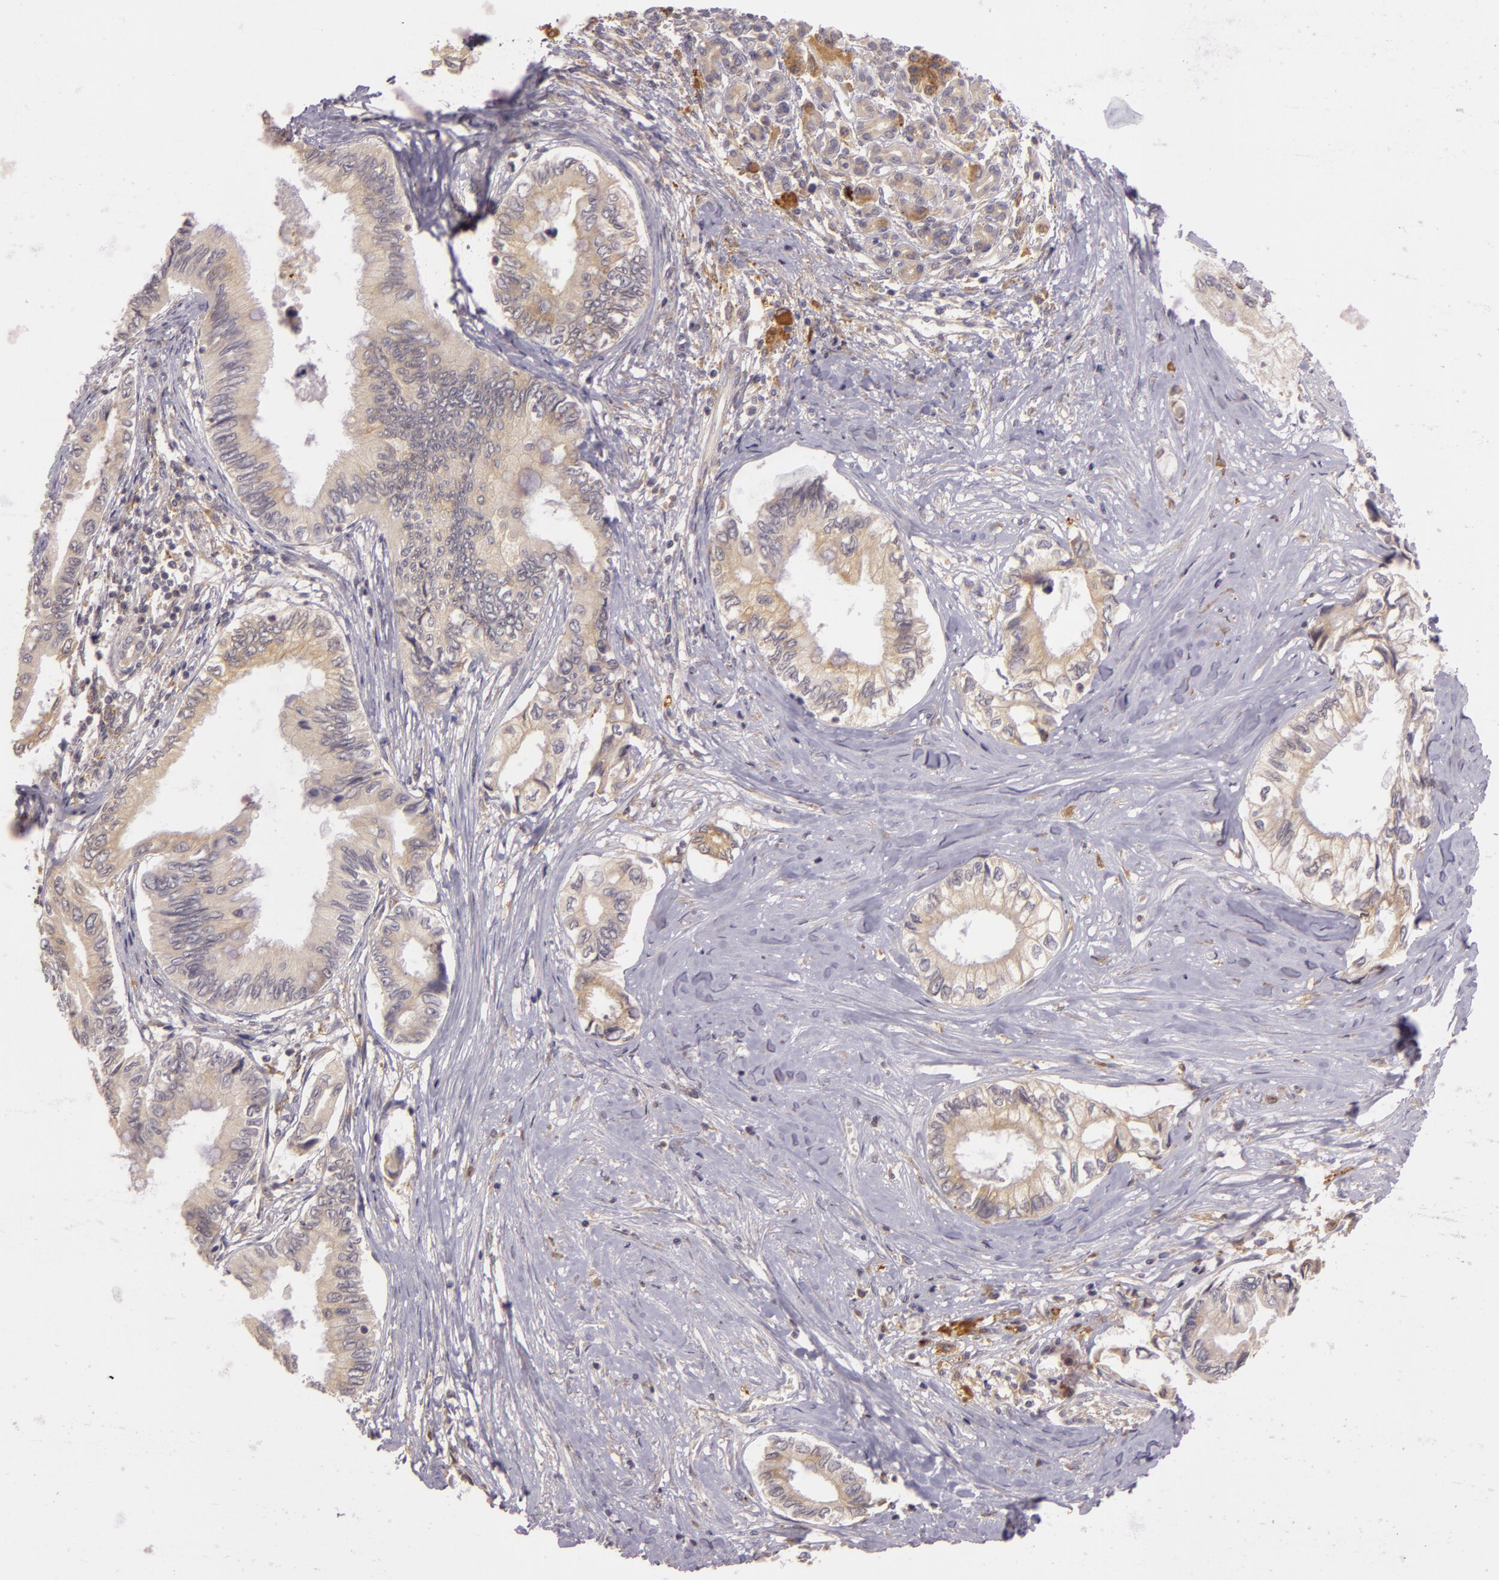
{"staining": {"intensity": "weak", "quantity": ">75%", "location": "cytoplasmic/membranous"}, "tissue": "pancreatic cancer", "cell_type": "Tumor cells", "image_type": "cancer", "snomed": [{"axis": "morphology", "description": "Adenocarcinoma, NOS"}, {"axis": "topography", "description": "Pancreas"}], "caption": "Pancreatic cancer (adenocarcinoma) stained with DAB (3,3'-diaminobenzidine) IHC shows low levels of weak cytoplasmic/membranous expression in approximately >75% of tumor cells.", "gene": "PPP1R3F", "patient": {"sex": "female", "age": 66}}